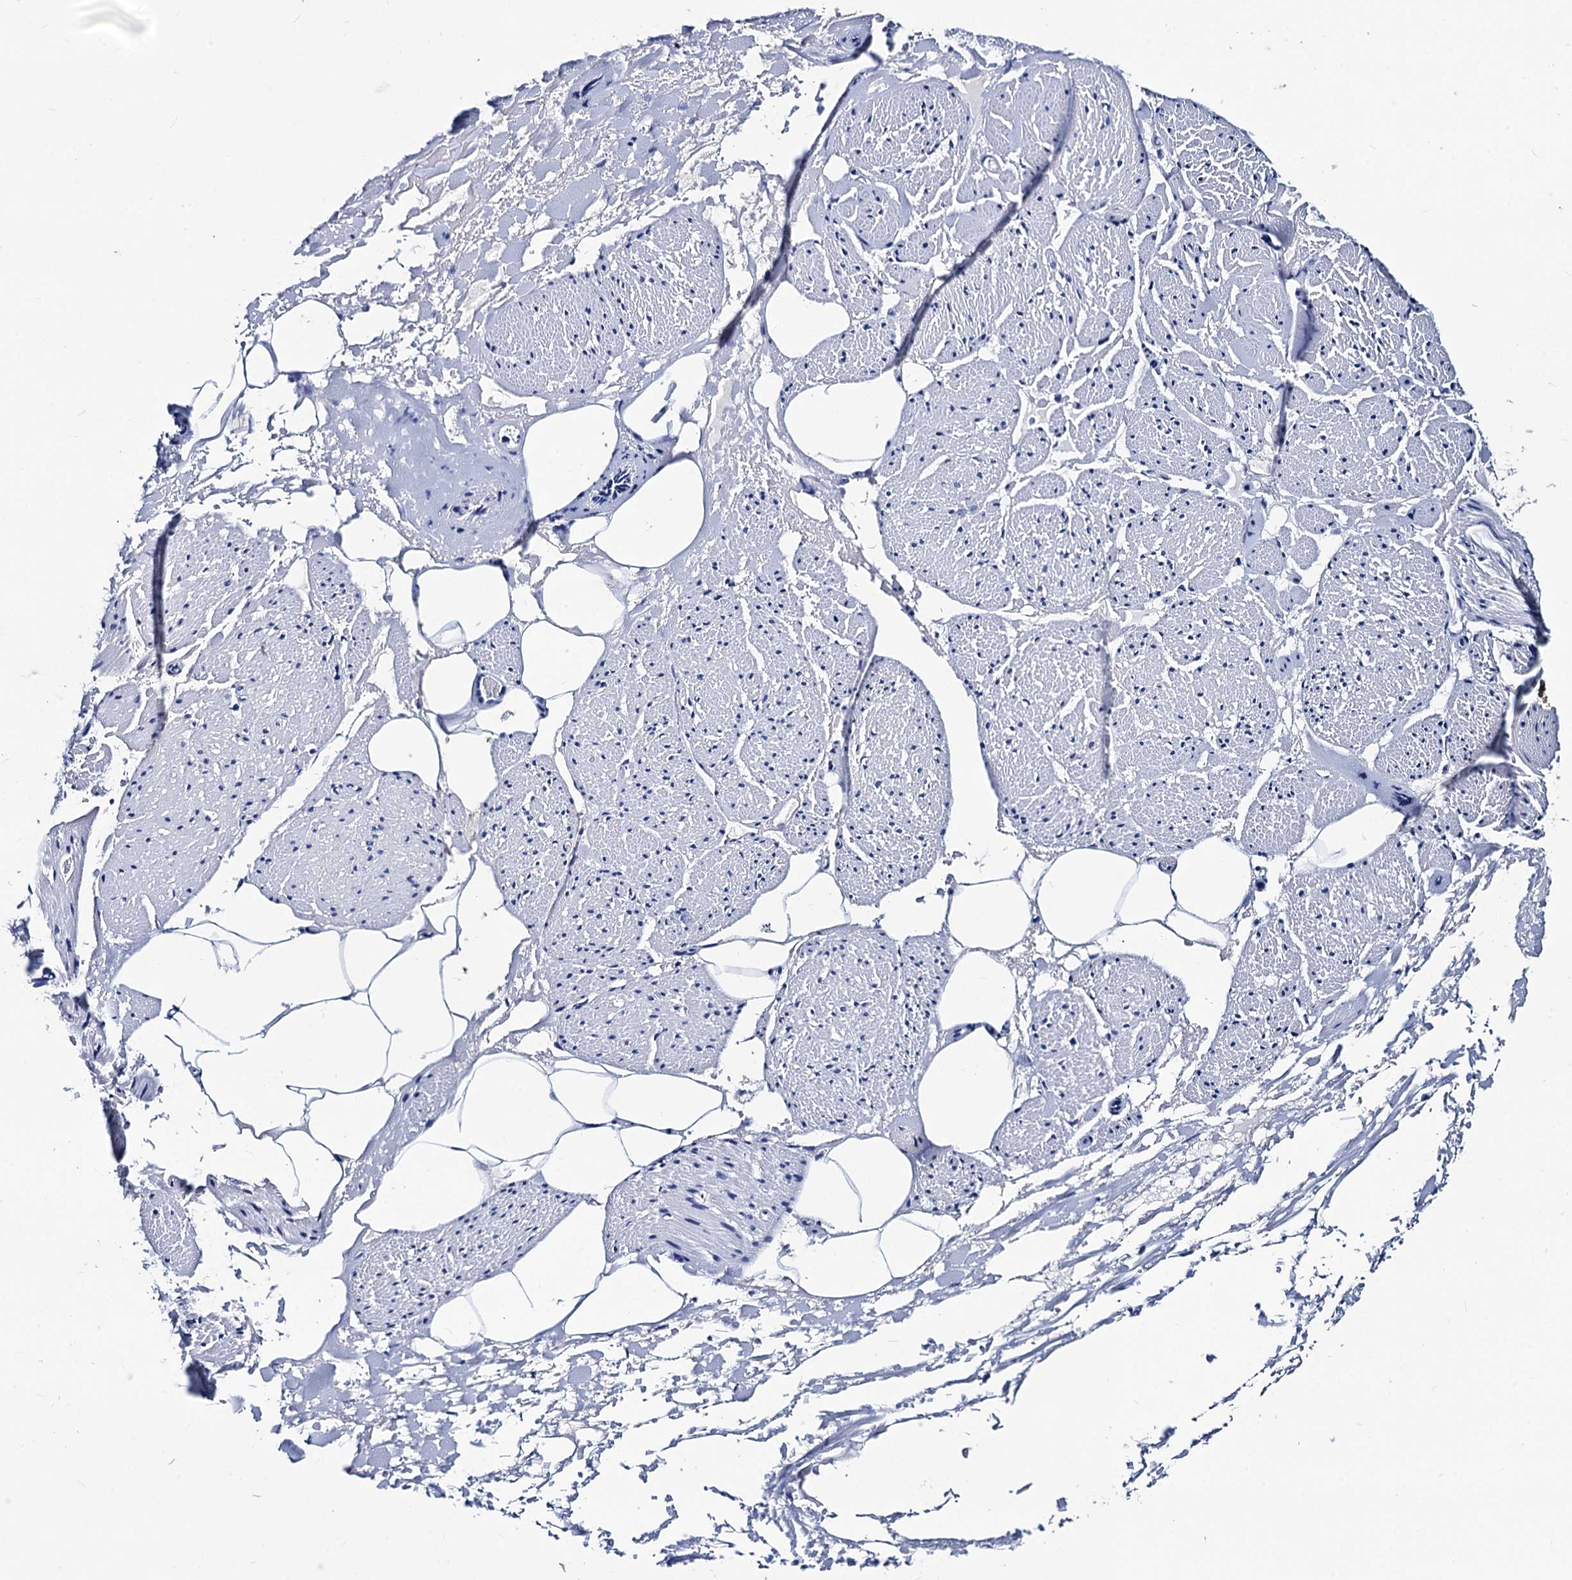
{"staining": {"intensity": "negative", "quantity": "none", "location": "none"}, "tissue": "adipose tissue", "cell_type": "Adipocytes", "image_type": "normal", "snomed": [{"axis": "morphology", "description": "Normal tissue, NOS"}, {"axis": "morphology", "description": "Adenocarcinoma, Low grade"}, {"axis": "topography", "description": "Prostate"}, {"axis": "topography", "description": "Peripheral nerve tissue"}], "caption": "High magnification brightfield microscopy of normal adipose tissue stained with DAB (brown) and counterstained with hematoxylin (blue): adipocytes show no significant staining.", "gene": "LRRC30", "patient": {"sex": "male", "age": 63}}